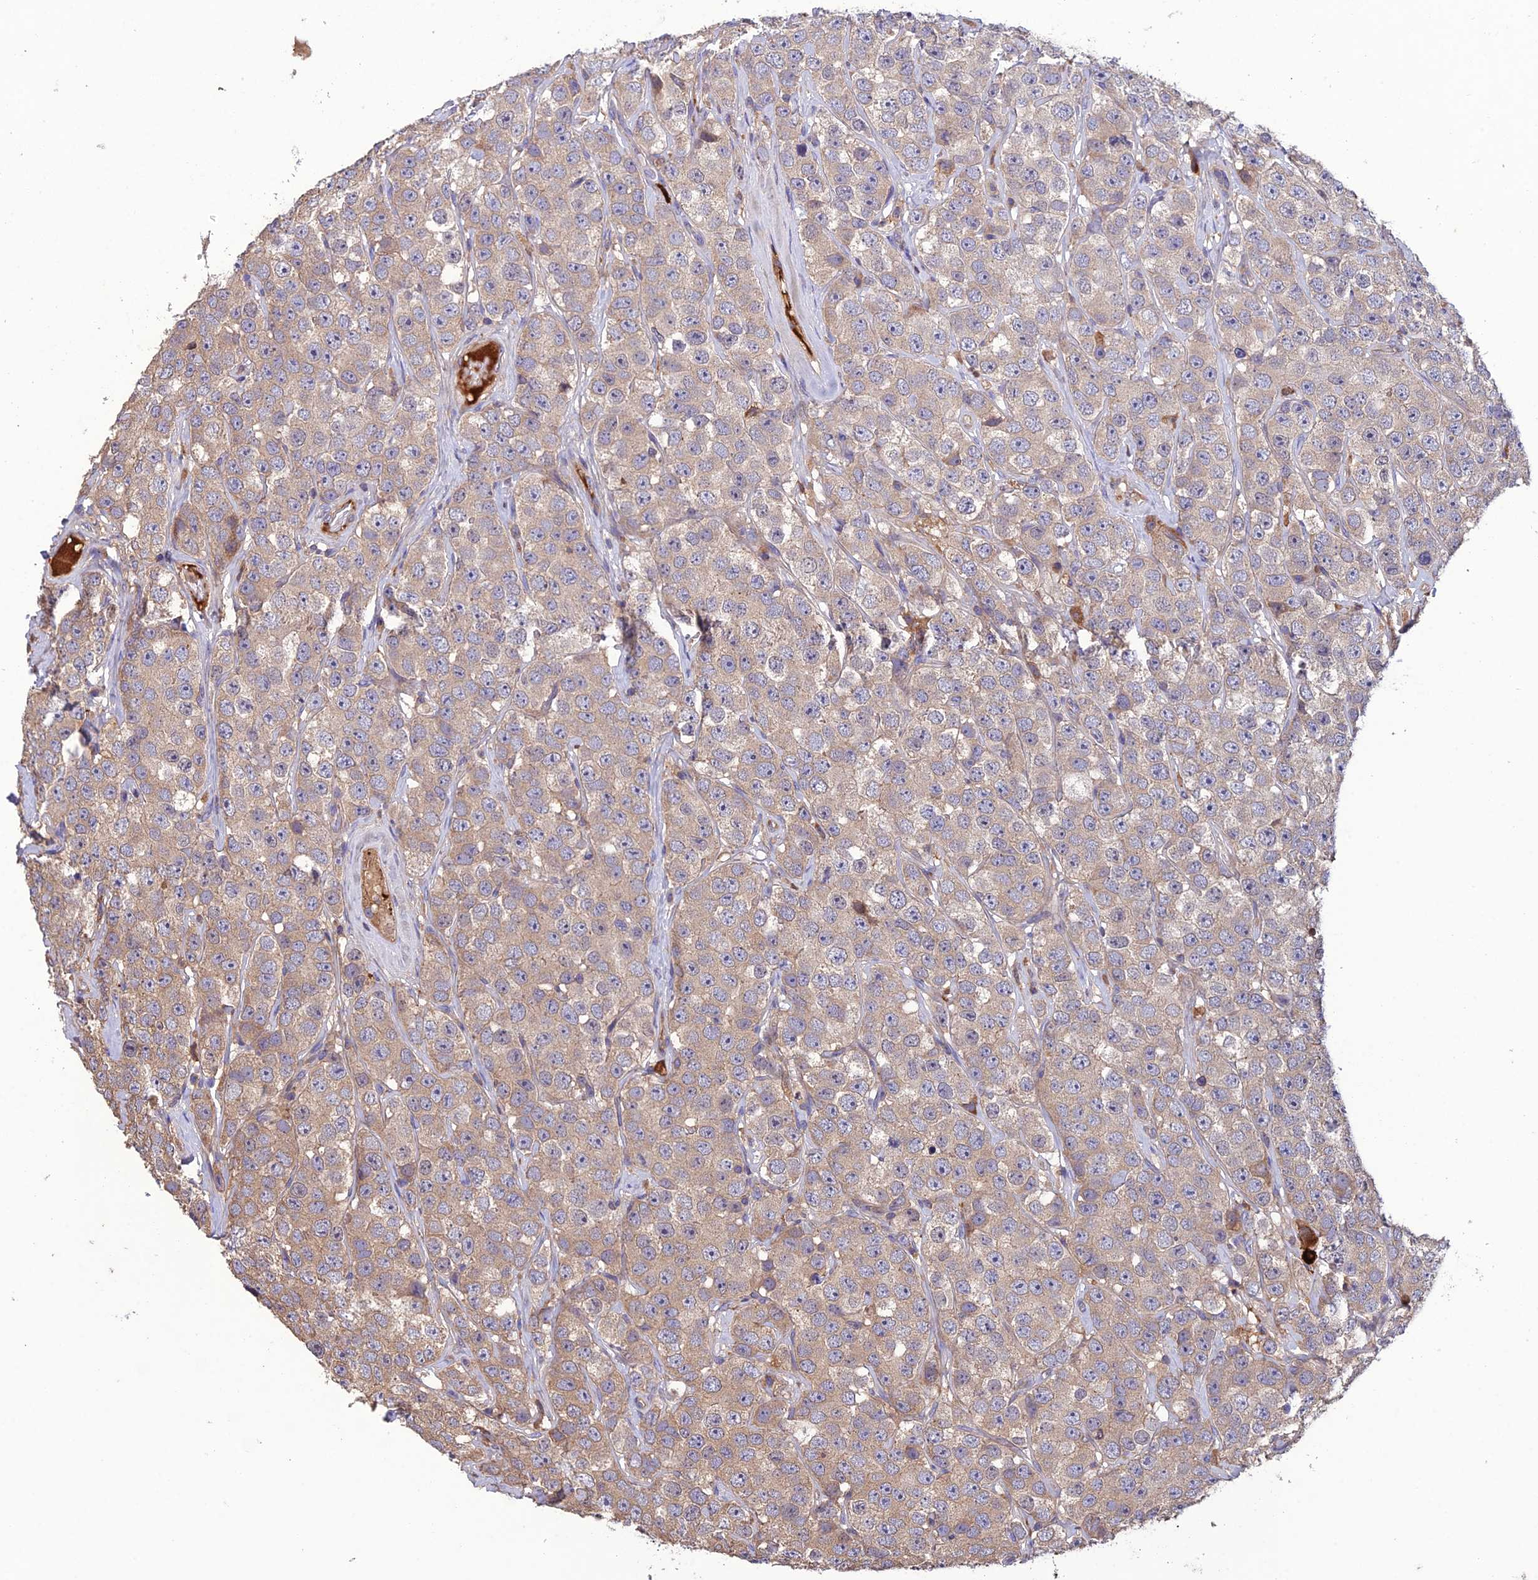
{"staining": {"intensity": "weak", "quantity": "25%-75%", "location": "cytoplasmic/membranous"}, "tissue": "testis cancer", "cell_type": "Tumor cells", "image_type": "cancer", "snomed": [{"axis": "morphology", "description": "Seminoma, NOS"}, {"axis": "topography", "description": "Testis"}], "caption": "Testis cancer was stained to show a protein in brown. There is low levels of weak cytoplasmic/membranous expression in approximately 25%-75% of tumor cells.", "gene": "MIOS", "patient": {"sex": "male", "age": 28}}